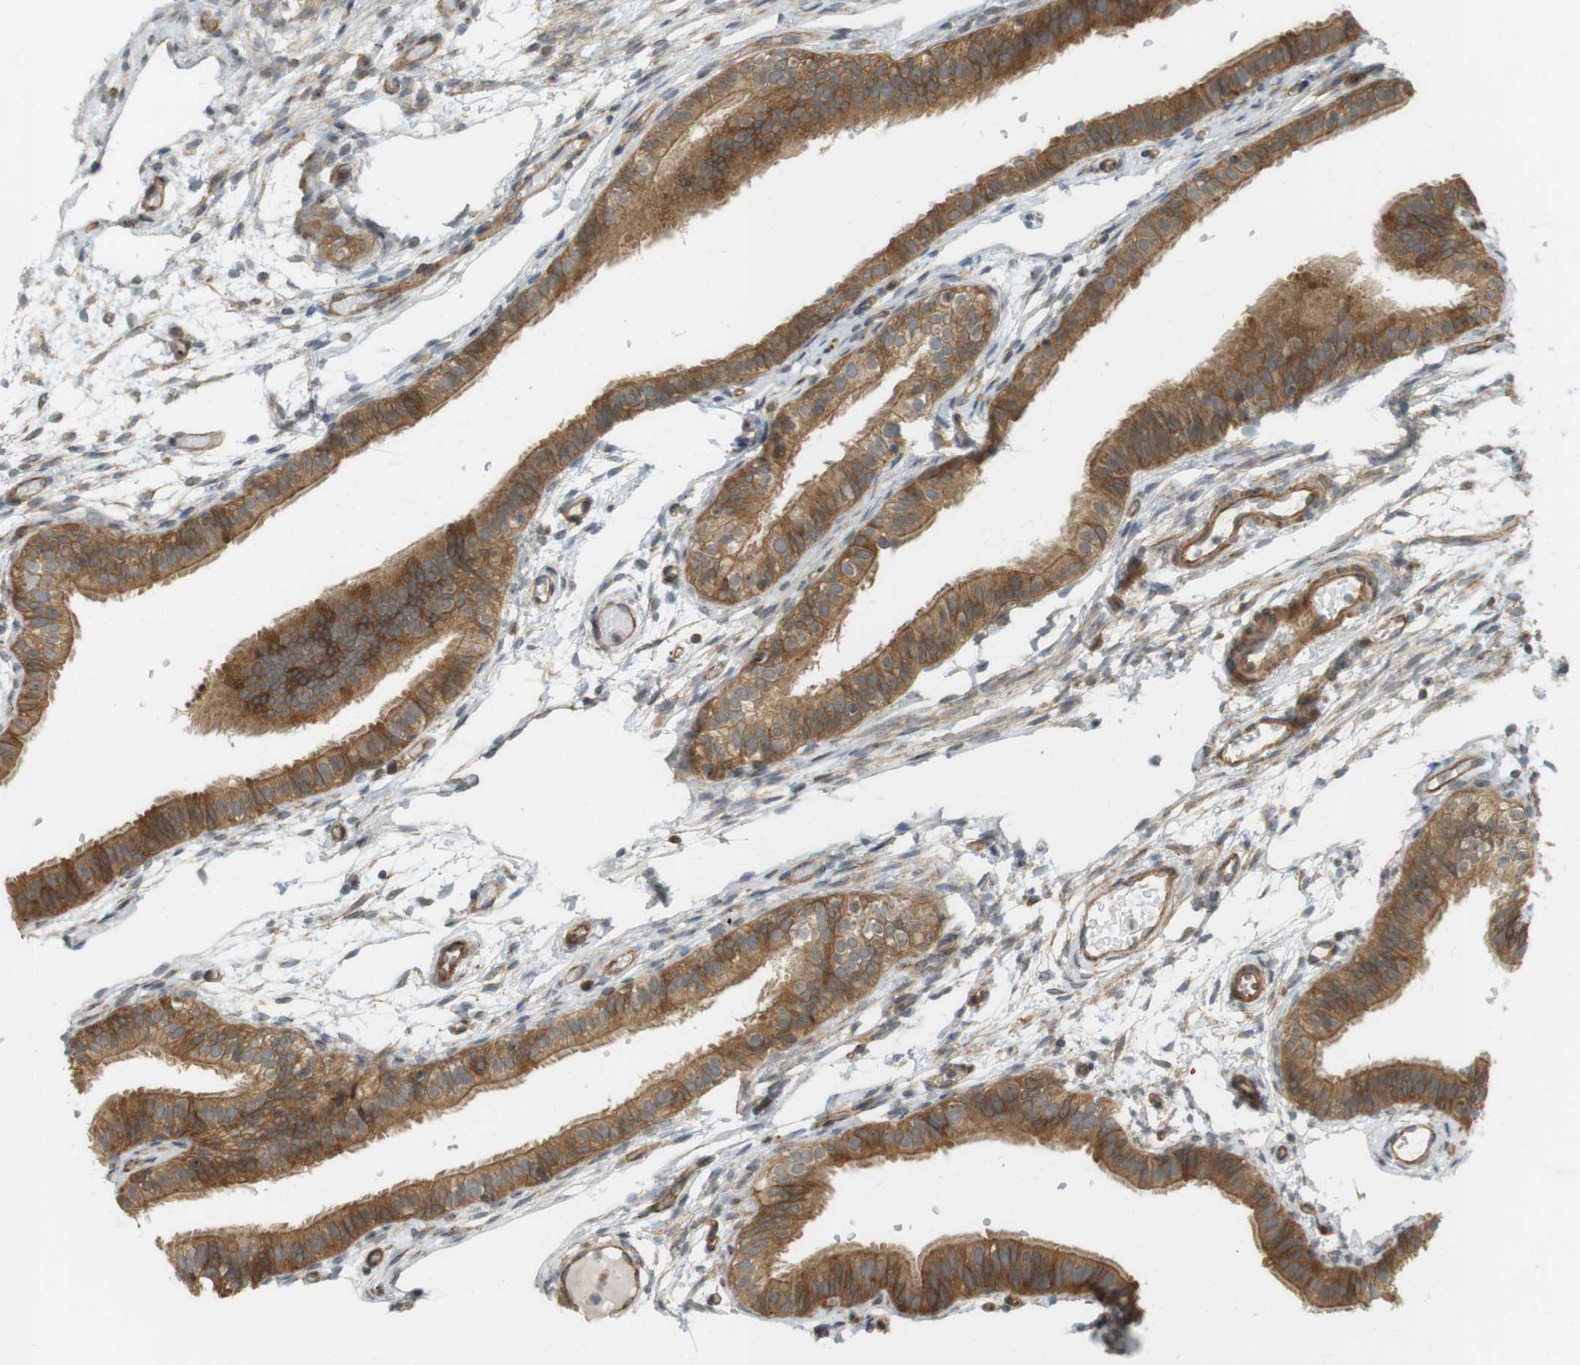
{"staining": {"intensity": "strong", "quantity": ">75%", "location": "cytoplasmic/membranous"}, "tissue": "fallopian tube", "cell_type": "Glandular cells", "image_type": "normal", "snomed": [{"axis": "morphology", "description": "Normal tissue, NOS"}, {"axis": "morphology", "description": "Dermoid, NOS"}, {"axis": "topography", "description": "Fallopian tube"}], "caption": "Unremarkable fallopian tube shows strong cytoplasmic/membranous expression in about >75% of glandular cells.", "gene": "PA2G4", "patient": {"sex": "female", "age": 33}}